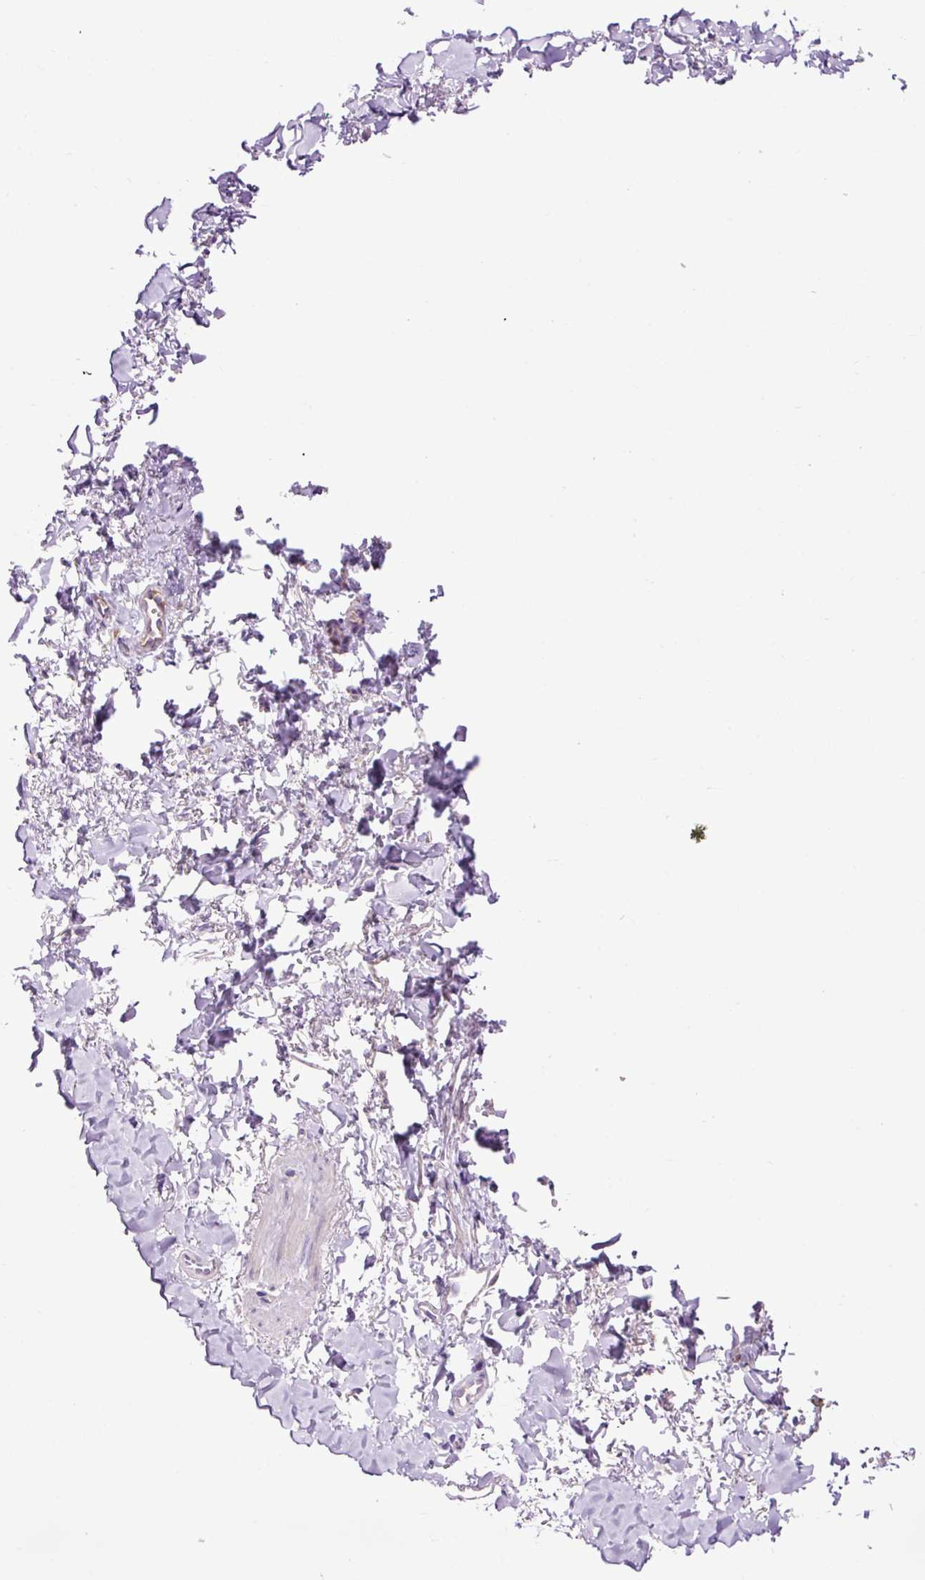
{"staining": {"intensity": "weak", "quantity": ">75%", "location": "cytoplasmic/membranous"}, "tissue": "adipose tissue", "cell_type": "Adipocytes", "image_type": "normal", "snomed": [{"axis": "morphology", "description": "Normal tissue, NOS"}, {"axis": "topography", "description": "Vulva"}, {"axis": "topography", "description": "Vagina"}, {"axis": "topography", "description": "Peripheral nerve tissue"}], "caption": "Immunohistochemistry of unremarkable adipose tissue reveals low levels of weak cytoplasmic/membranous expression in approximately >75% of adipocytes.", "gene": "CD83", "patient": {"sex": "female", "age": 66}}